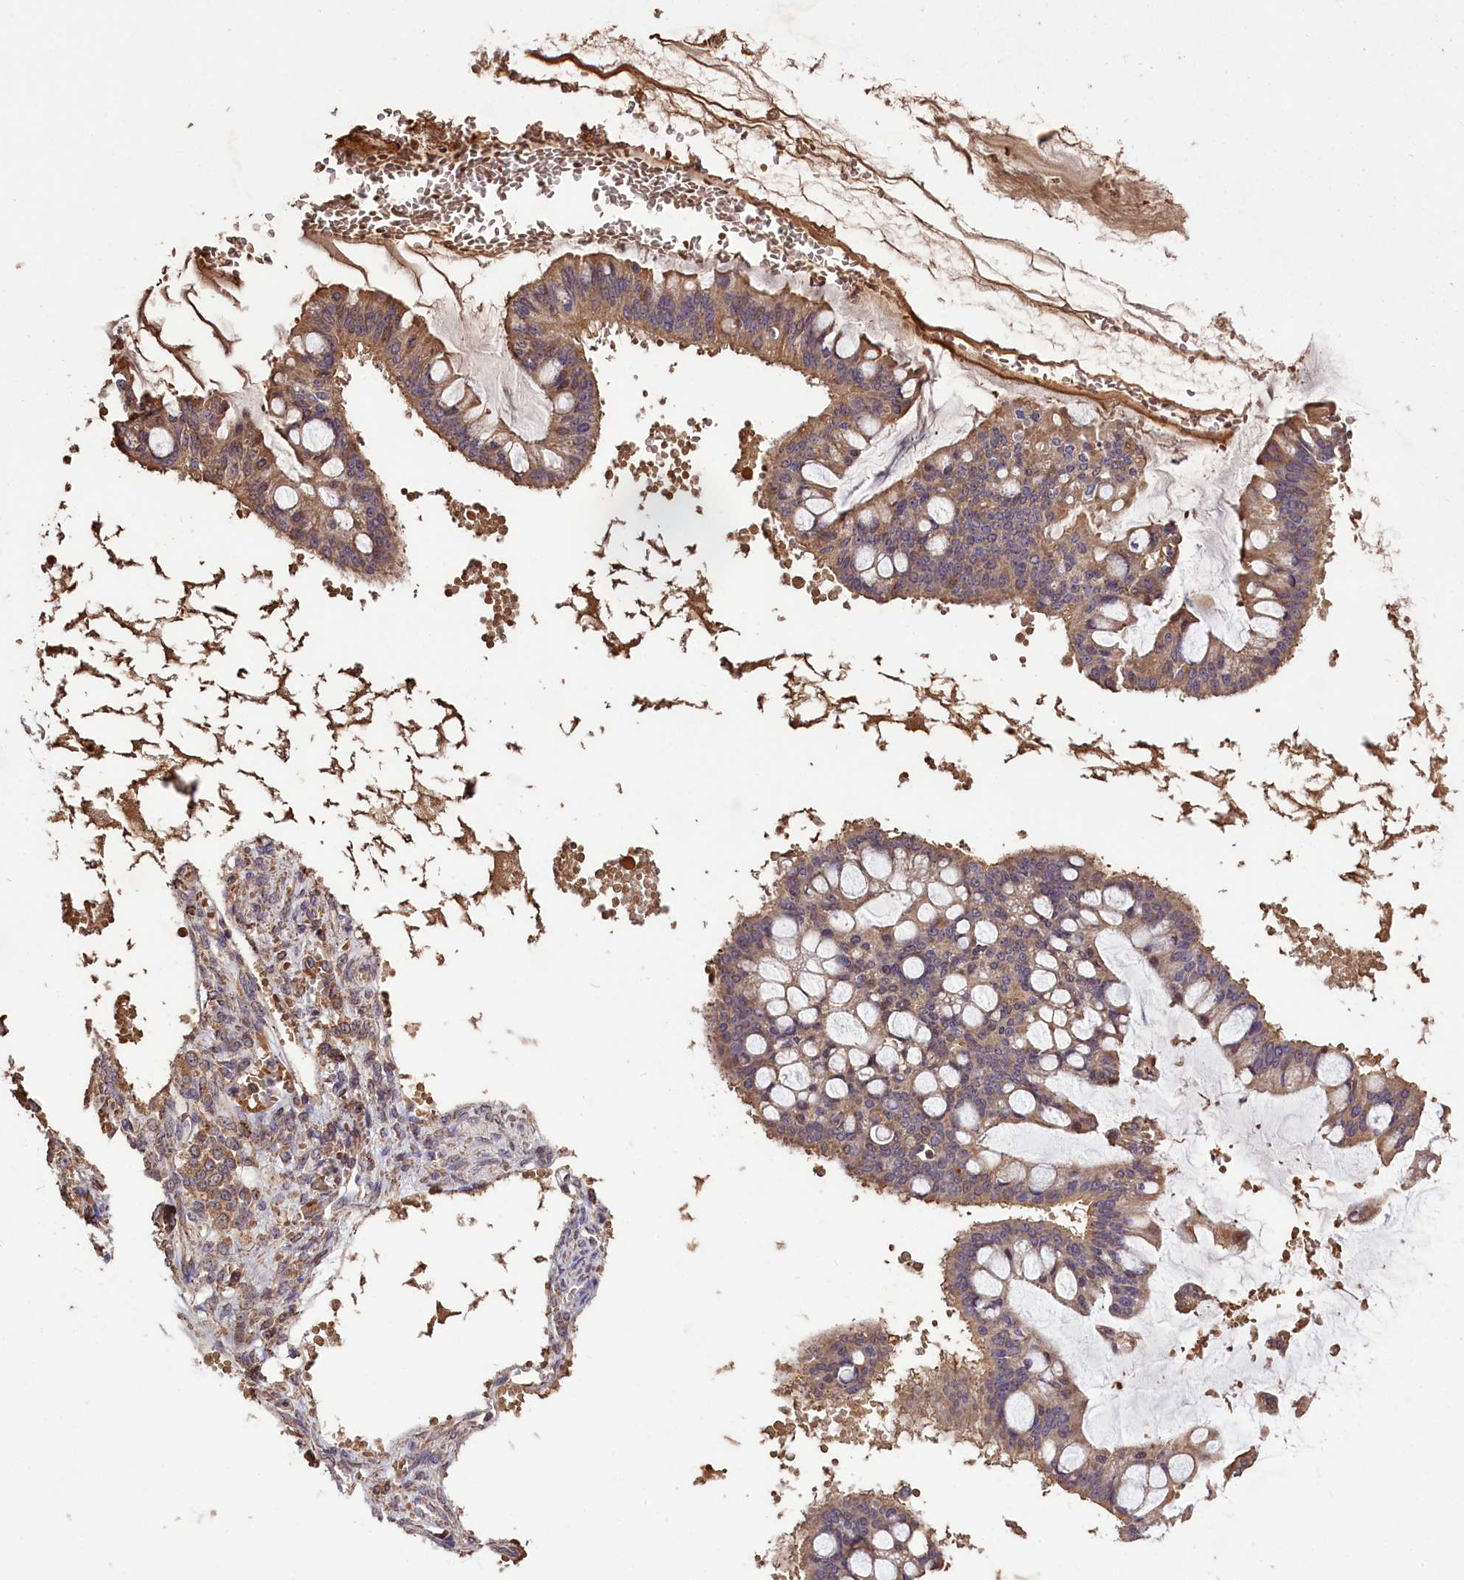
{"staining": {"intensity": "moderate", "quantity": "25%-75%", "location": "cytoplasmic/membranous"}, "tissue": "ovarian cancer", "cell_type": "Tumor cells", "image_type": "cancer", "snomed": [{"axis": "morphology", "description": "Cystadenocarcinoma, mucinous, NOS"}, {"axis": "topography", "description": "Ovary"}], "caption": "Ovarian cancer (mucinous cystadenocarcinoma) stained for a protein demonstrates moderate cytoplasmic/membranous positivity in tumor cells.", "gene": "CLRN2", "patient": {"sex": "female", "age": 73}}